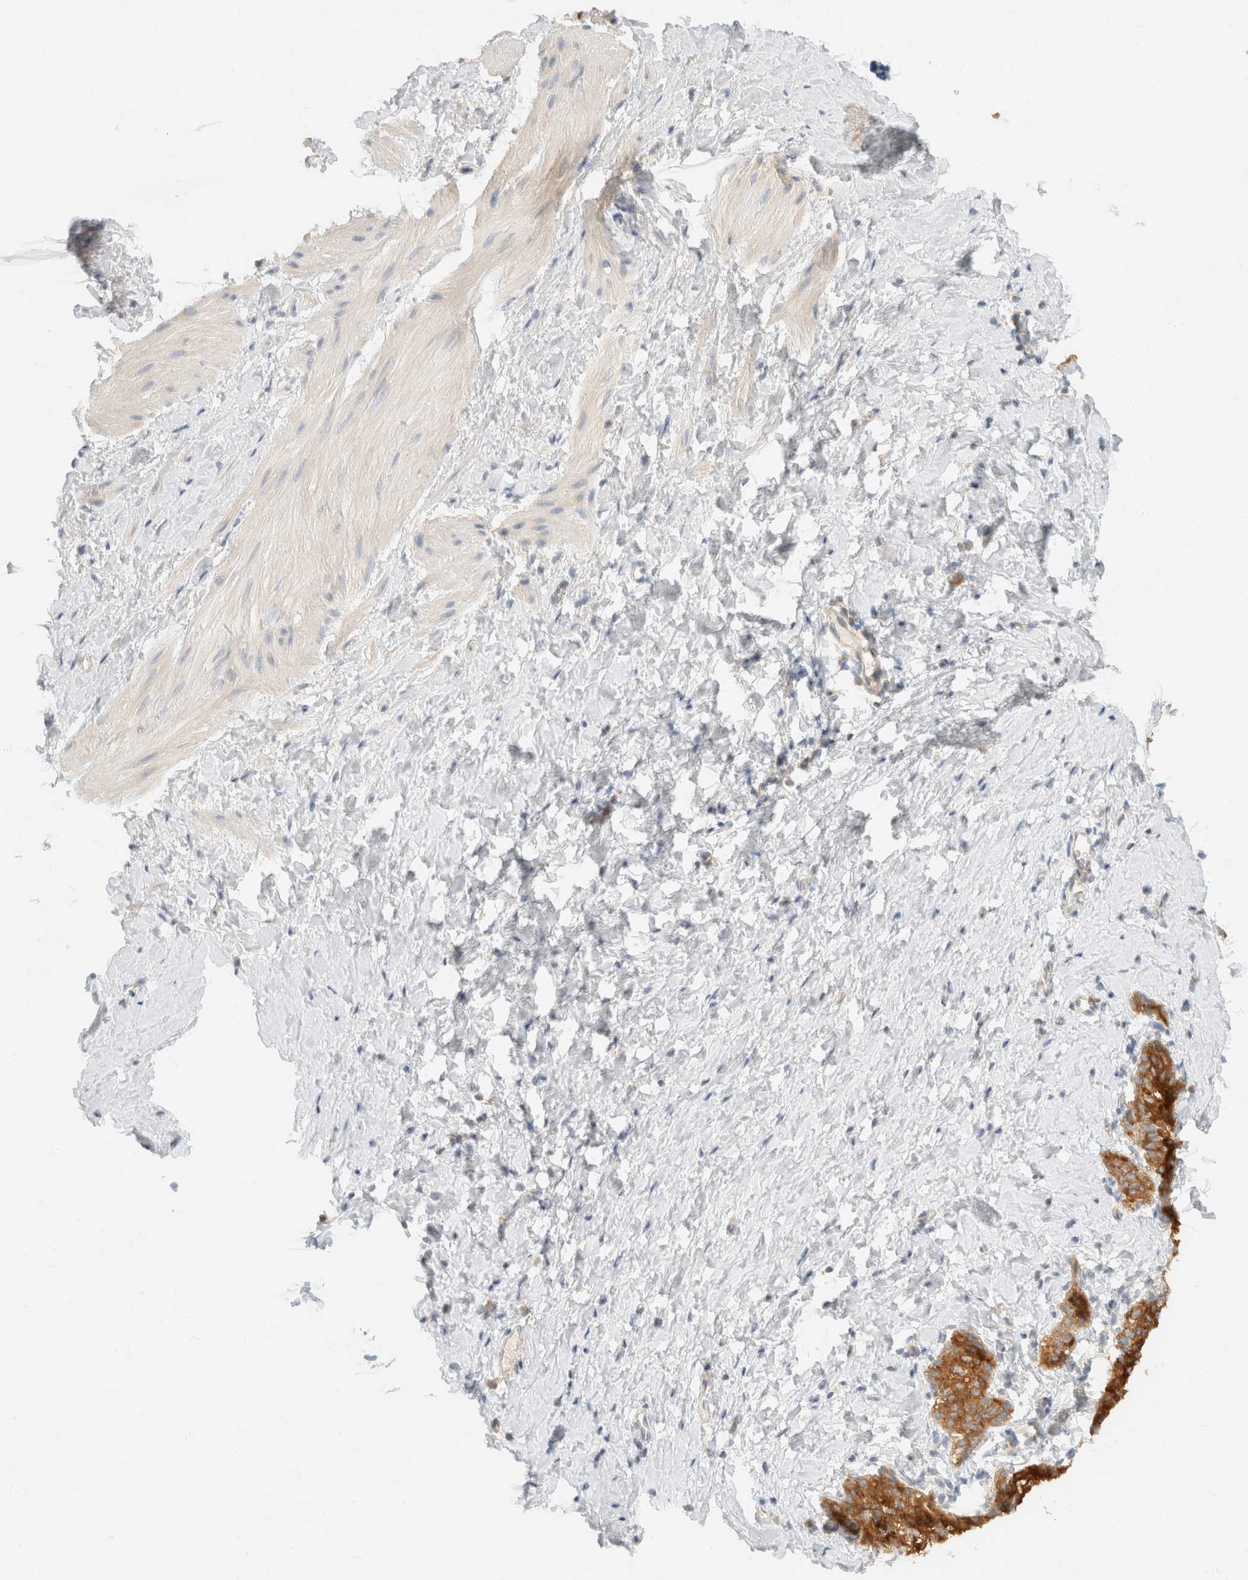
{"staining": {"intensity": "negative", "quantity": "none", "location": "none"}, "tissue": "smooth muscle", "cell_type": "Smooth muscle cells", "image_type": "normal", "snomed": [{"axis": "morphology", "description": "Normal tissue, NOS"}, {"axis": "topography", "description": "Smooth muscle"}], "caption": "This is a image of IHC staining of normal smooth muscle, which shows no expression in smooth muscle cells.", "gene": "SH3GLB2", "patient": {"sex": "male", "age": 16}}